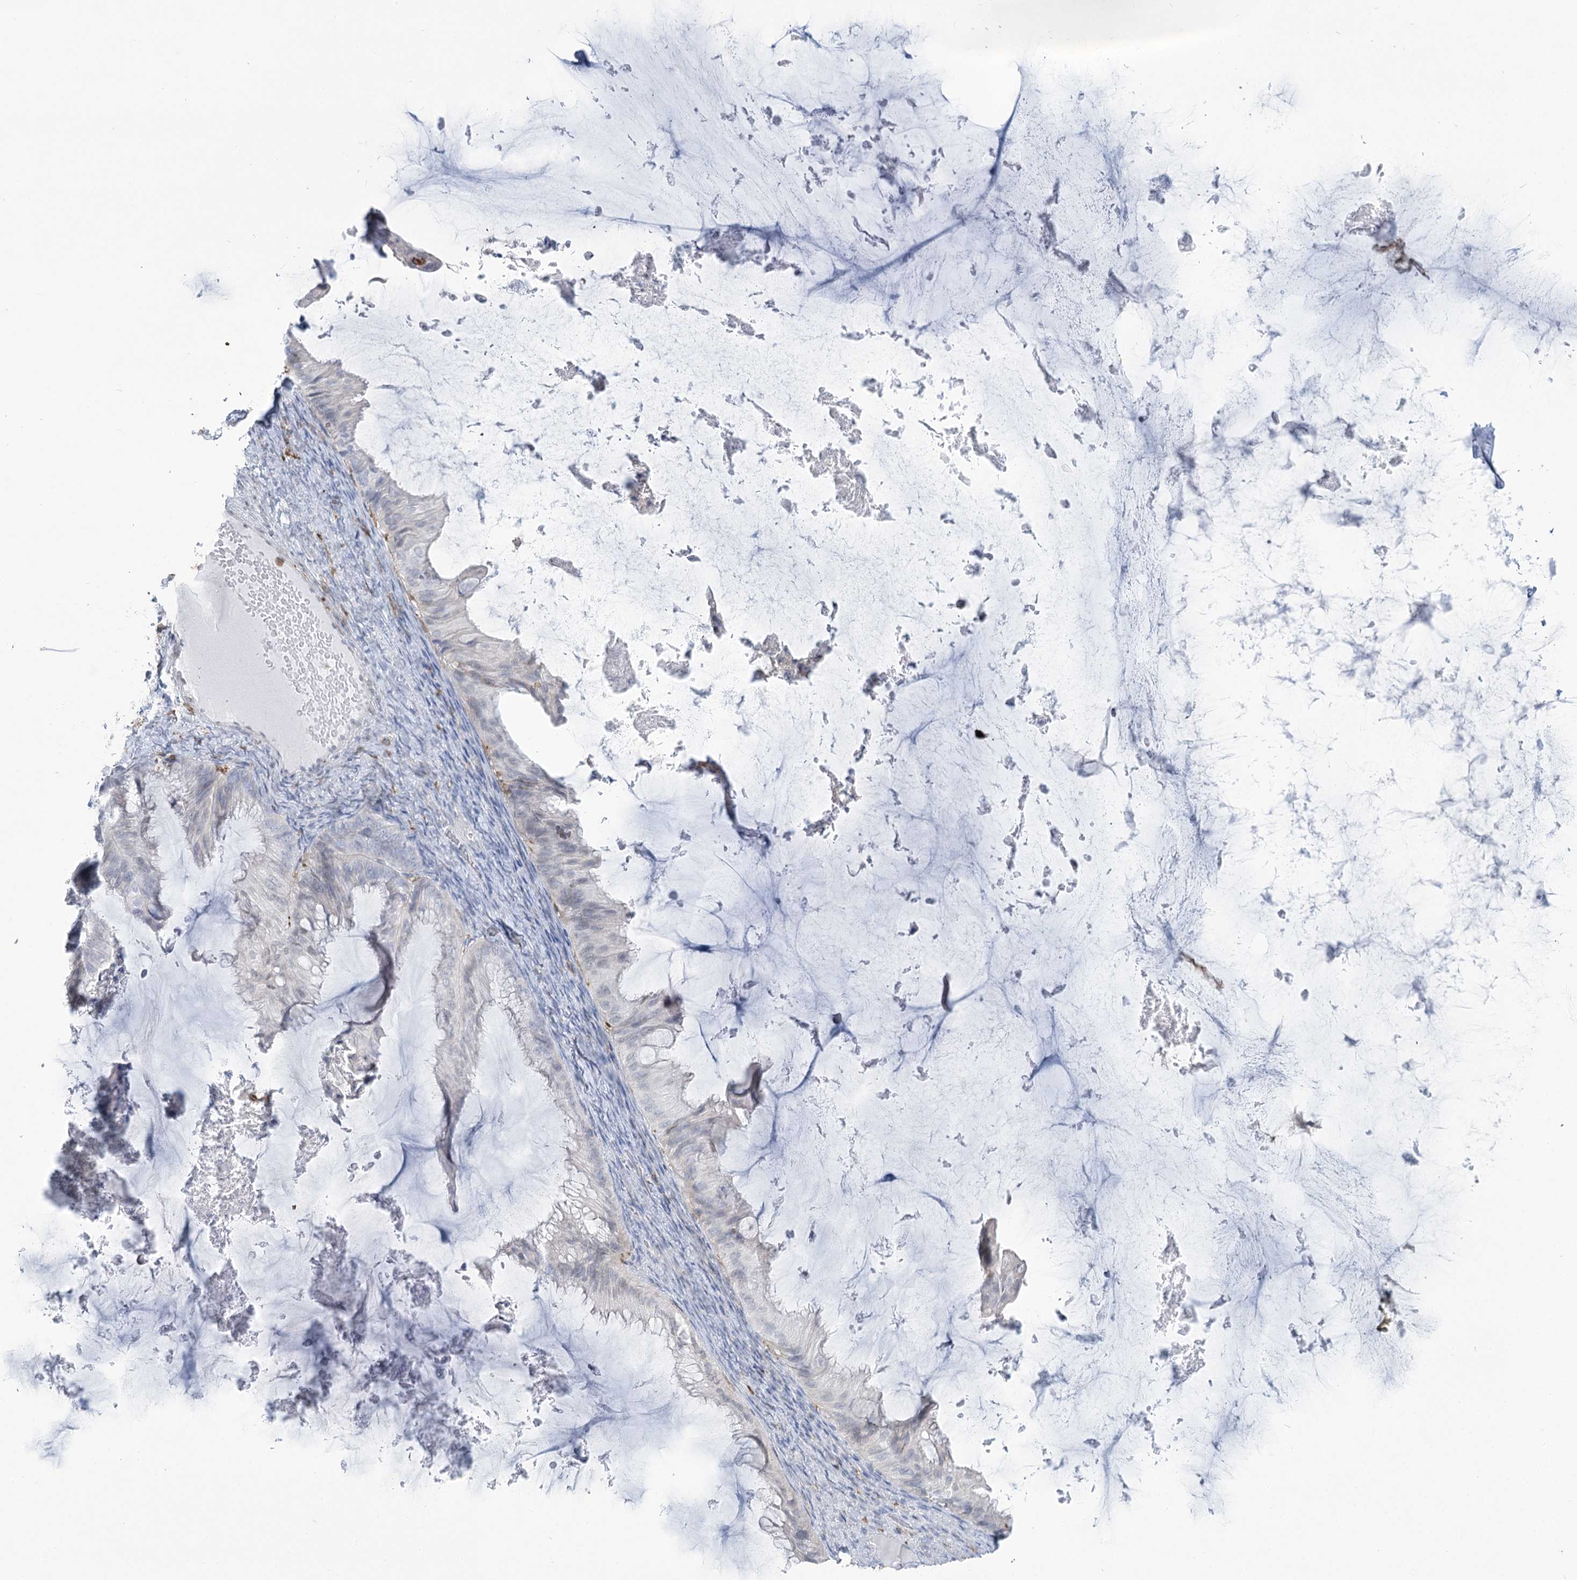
{"staining": {"intensity": "negative", "quantity": "none", "location": "none"}, "tissue": "ovarian cancer", "cell_type": "Tumor cells", "image_type": "cancer", "snomed": [{"axis": "morphology", "description": "Cystadenocarcinoma, mucinous, NOS"}, {"axis": "topography", "description": "Ovary"}], "caption": "Human ovarian mucinous cystadenocarcinoma stained for a protein using immunohistochemistry exhibits no staining in tumor cells.", "gene": "C11orf1", "patient": {"sex": "female", "age": 61}}